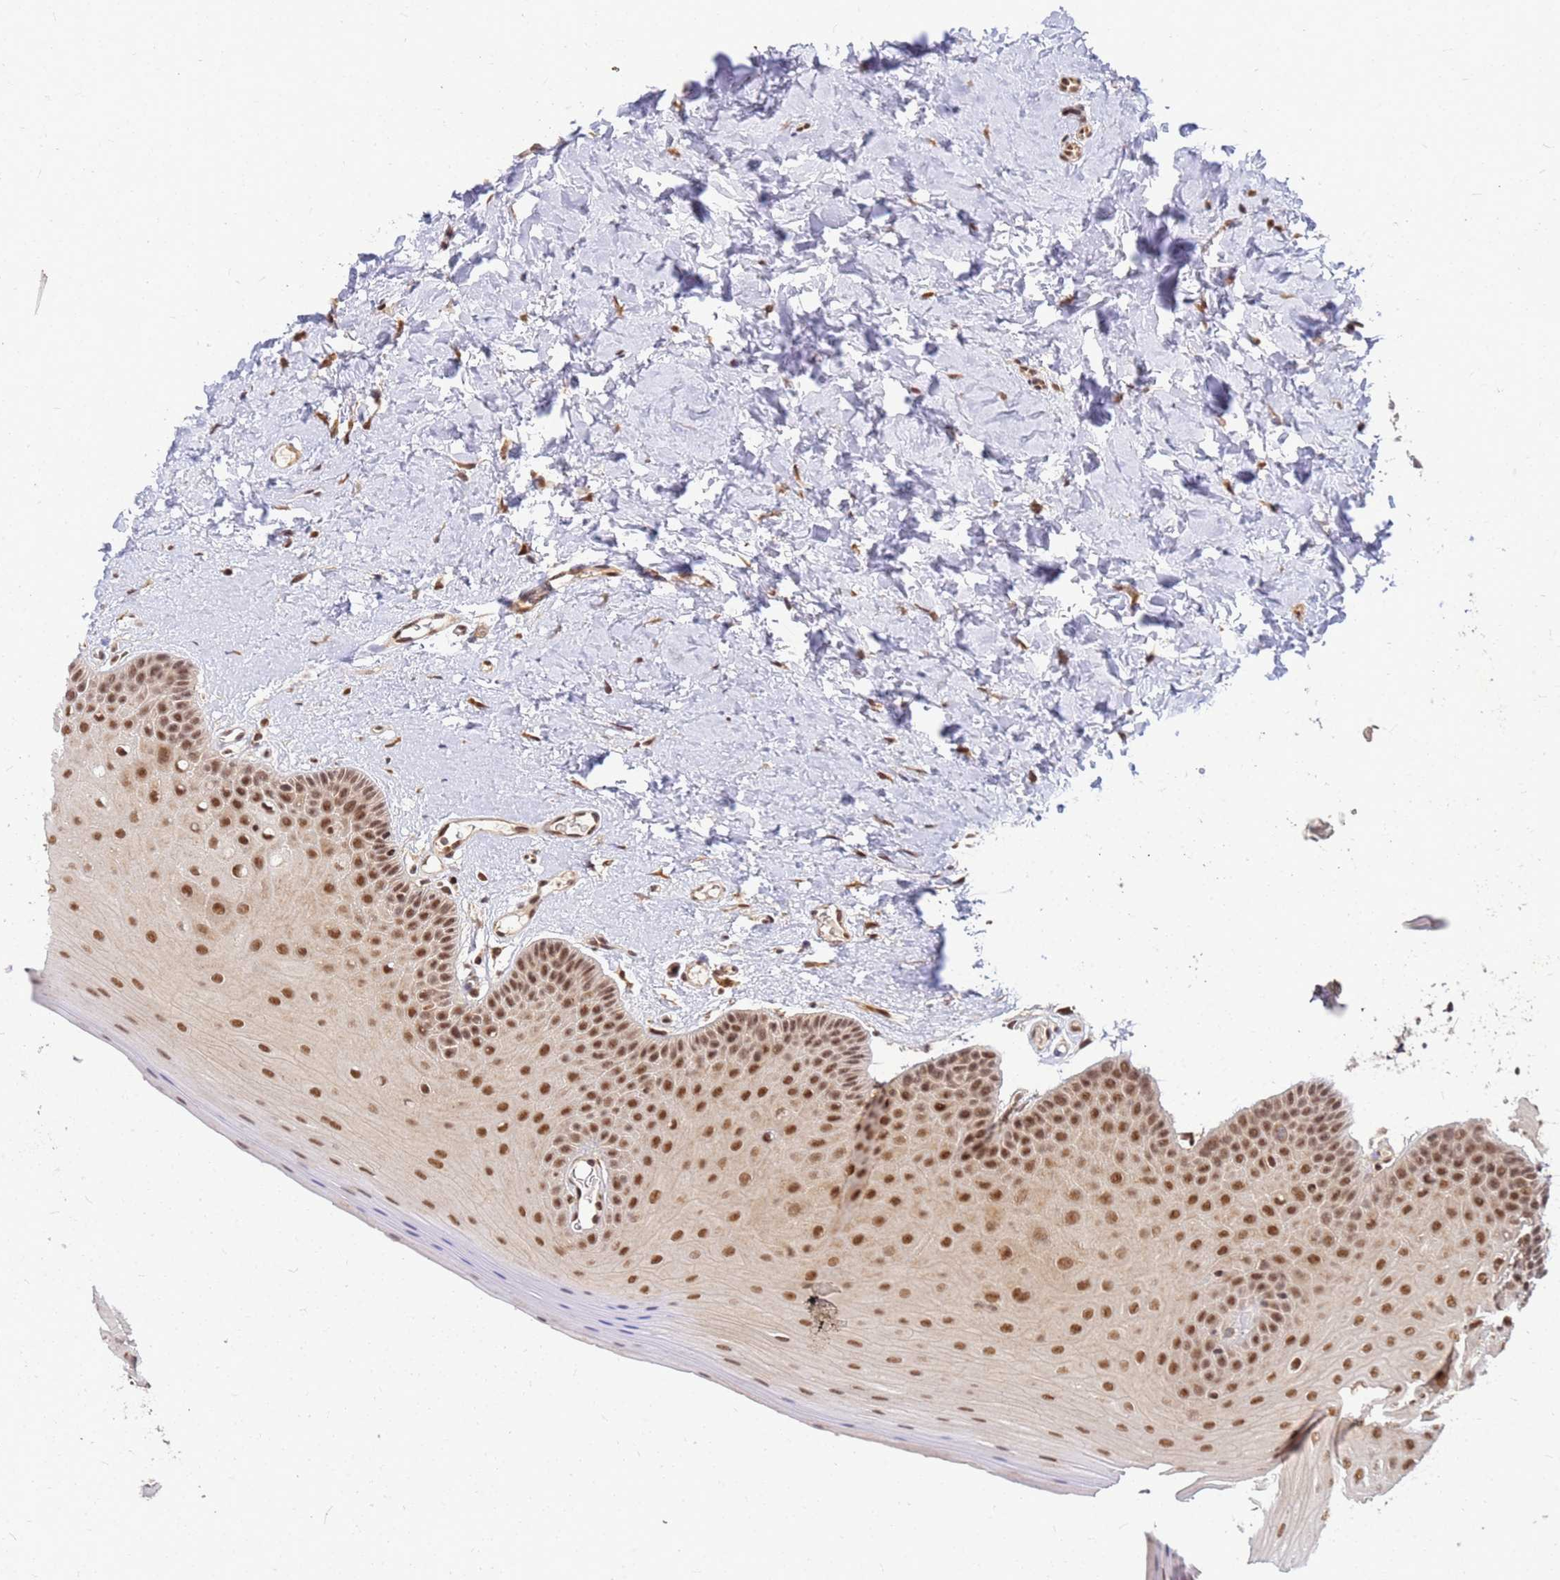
{"staining": {"intensity": "moderate", "quantity": ">75%", "location": "nuclear"}, "tissue": "oral mucosa", "cell_type": "Squamous epithelial cells", "image_type": "normal", "snomed": [{"axis": "morphology", "description": "Normal tissue, NOS"}, {"axis": "topography", "description": "Oral tissue"}], "caption": "Oral mucosa stained with DAB (3,3'-diaminobenzidine) IHC exhibits medium levels of moderate nuclear staining in approximately >75% of squamous epithelial cells.", "gene": "NCBP2", "patient": {"sex": "female", "age": 67}}